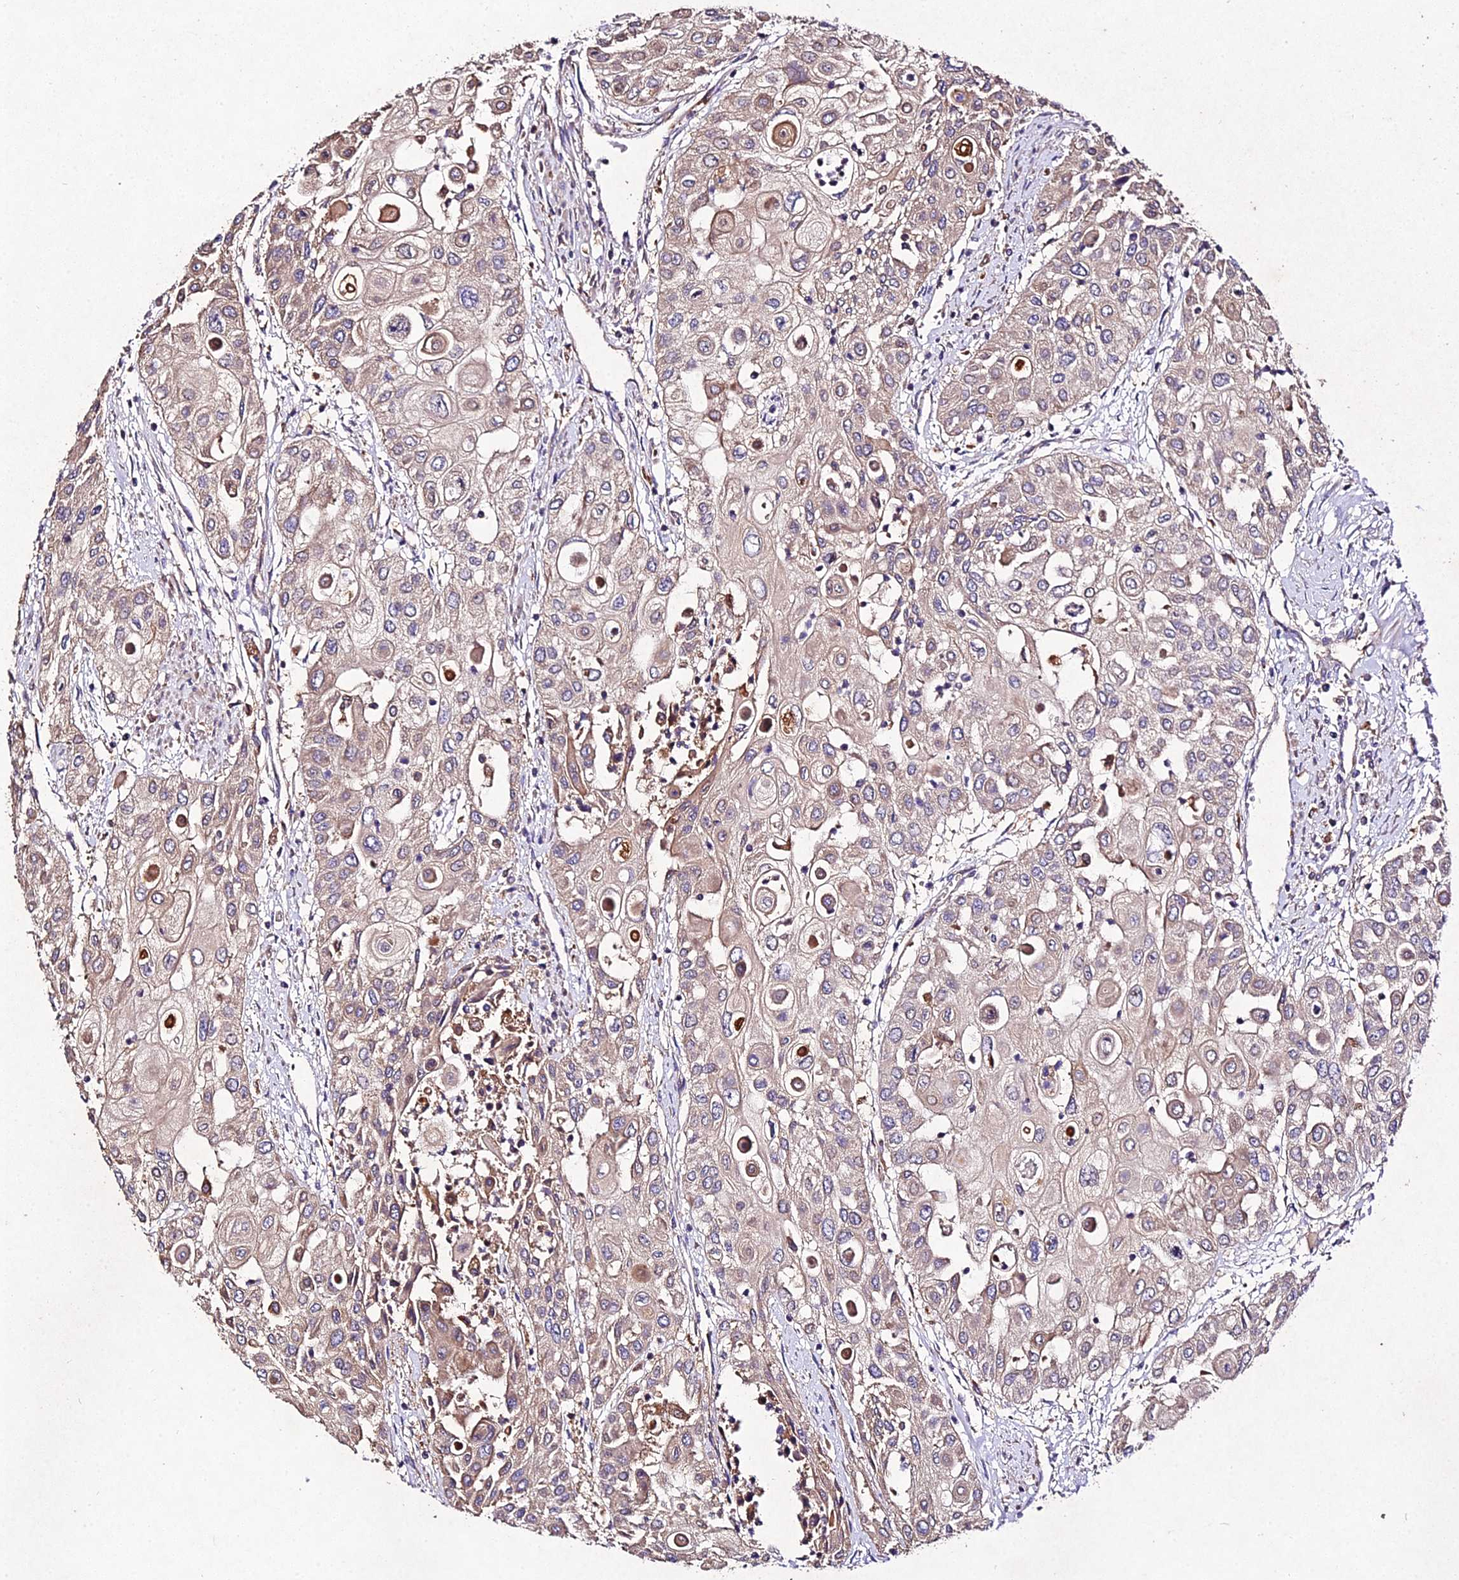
{"staining": {"intensity": "weak", "quantity": "25%-75%", "location": "cytoplasmic/membranous"}, "tissue": "urothelial cancer", "cell_type": "Tumor cells", "image_type": "cancer", "snomed": [{"axis": "morphology", "description": "Urothelial carcinoma, High grade"}, {"axis": "topography", "description": "Urinary bladder"}], "caption": "Protein staining of urothelial cancer tissue shows weak cytoplasmic/membranous staining in approximately 25%-75% of tumor cells.", "gene": "AP3M2", "patient": {"sex": "female", "age": 79}}